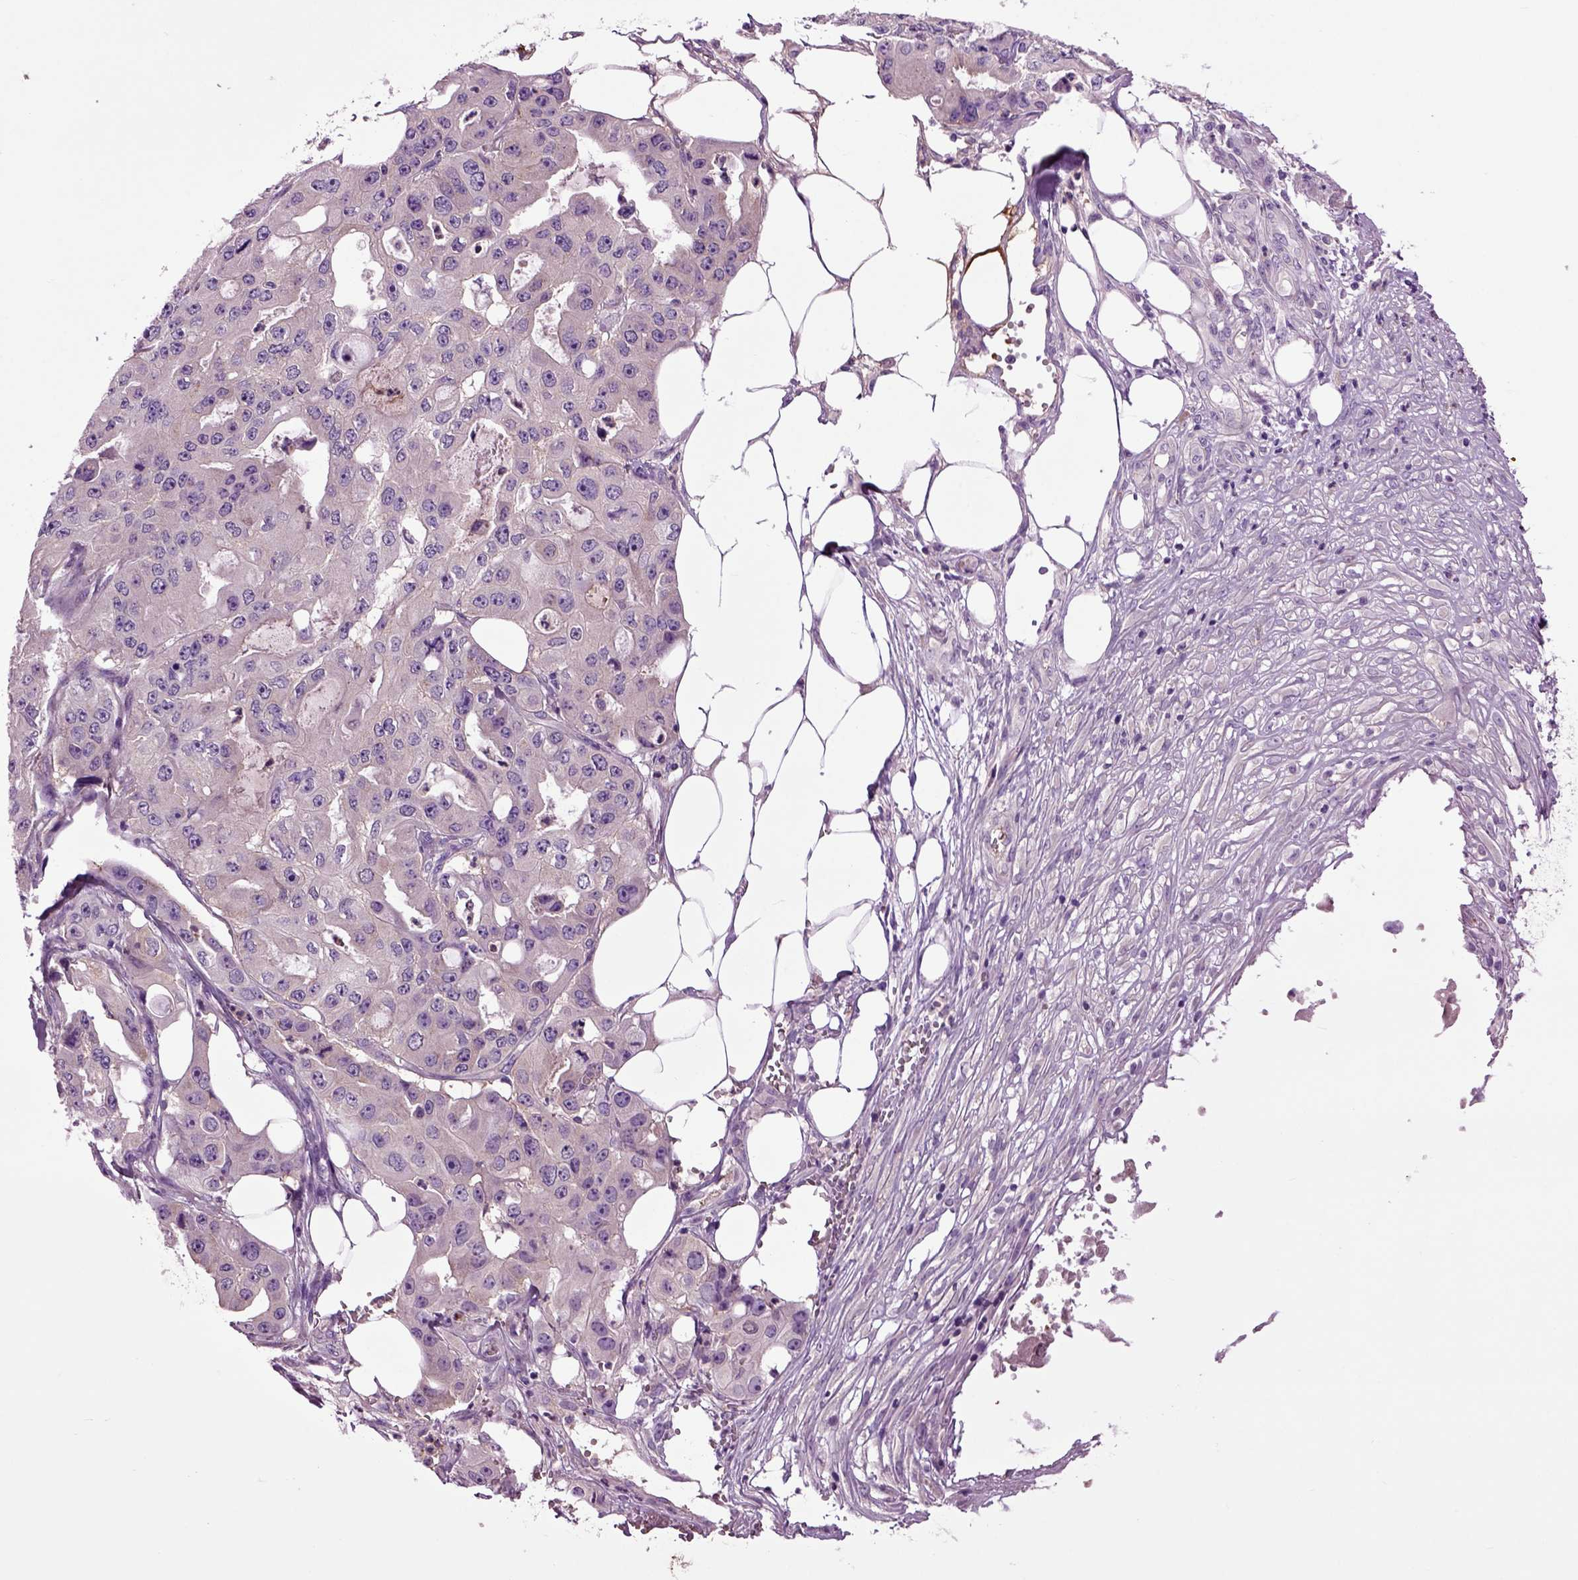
{"staining": {"intensity": "negative", "quantity": "none", "location": "none"}, "tissue": "ovarian cancer", "cell_type": "Tumor cells", "image_type": "cancer", "snomed": [{"axis": "morphology", "description": "Cystadenocarcinoma, serous, NOS"}, {"axis": "topography", "description": "Ovary"}], "caption": "Ovarian cancer was stained to show a protein in brown. There is no significant expression in tumor cells.", "gene": "SPON1", "patient": {"sex": "female", "age": 56}}